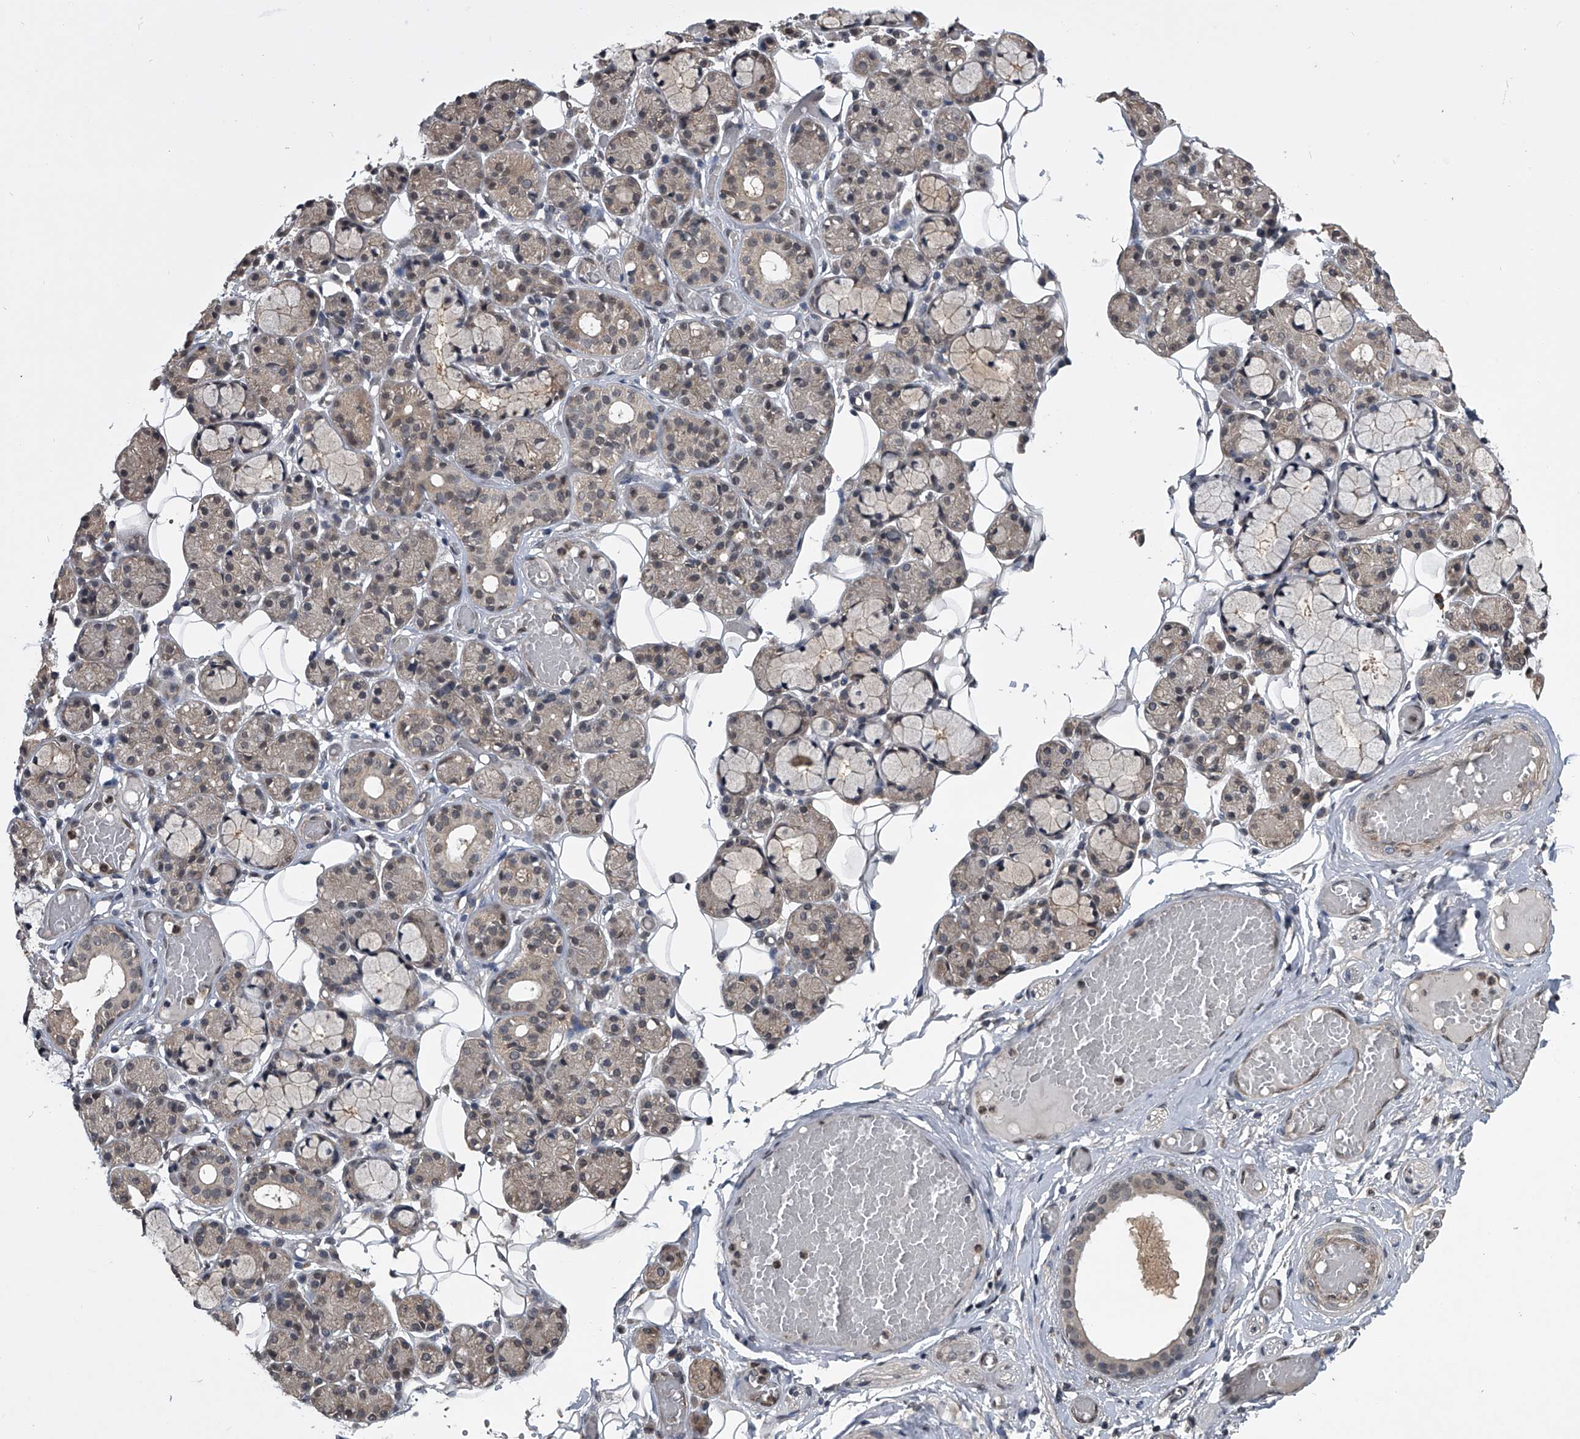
{"staining": {"intensity": "weak", "quantity": "25%-75%", "location": "cytoplasmic/membranous,nuclear"}, "tissue": "salivary gland", "cell_type": "Glandular cells", "image_type": "normal", "snomed": [{"axis": "morphology", "description": "Normal tissue, NOS"}, {"axis": "topography", "description": "Salivary gland"}], "caption": "A brown stain labels weak cytoplasmic/membranous,nuclear positivity of a protein in glandular cells of benign human salivary gland. The protein is shown in brown color, while the nuclei are stained blue.", "gene": "TSNAX", "patient": {"sex": "male", "age": 63}}